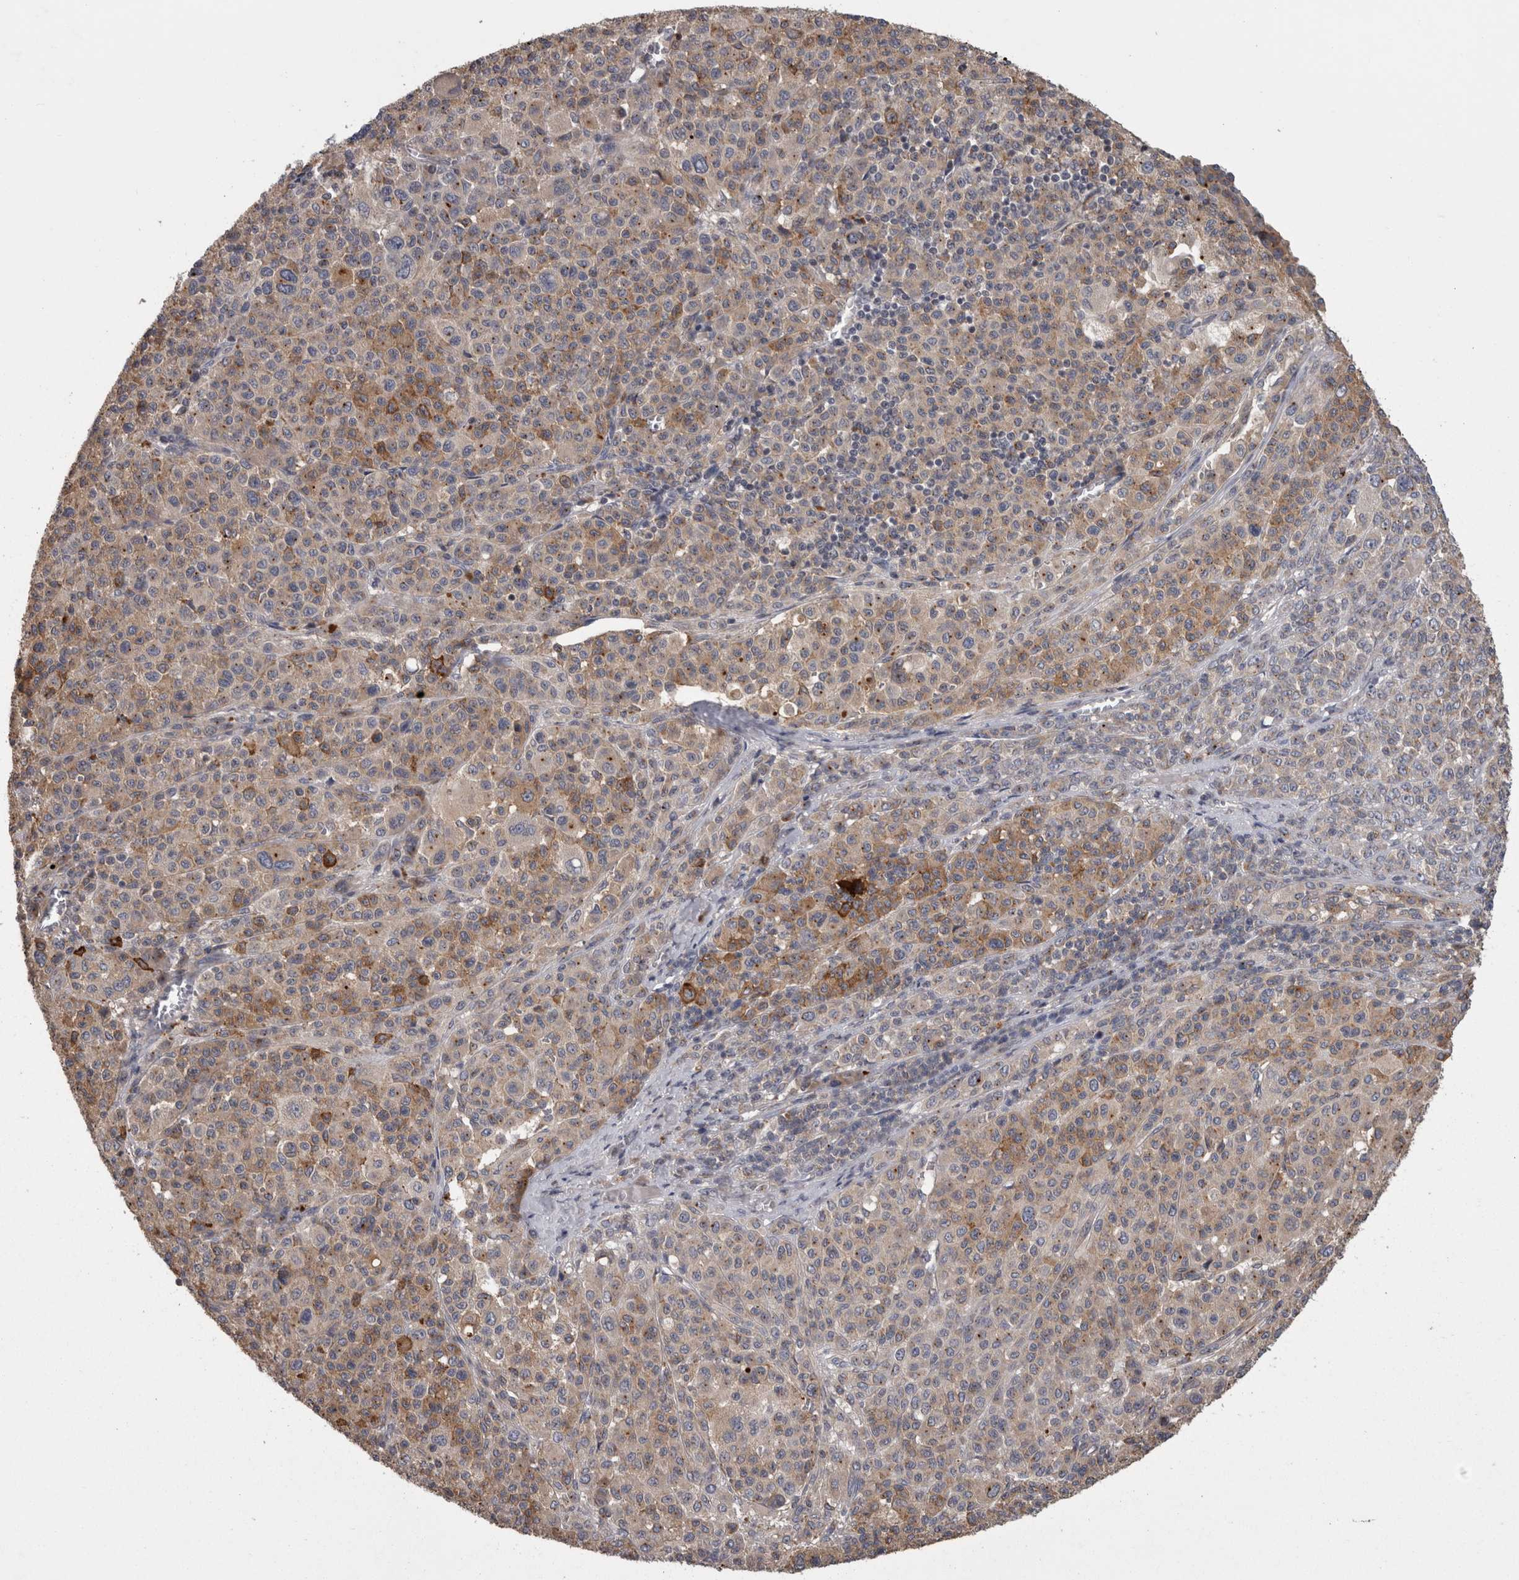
{"staining": {"intensity": "moderate", "quantity": "25%-75%", "location": "cytoplasmic/membranous"}, "tissue": "melanoma", "cell_type": "Tumor cells", "image_type": "cancer", "snomed": [{"axis": "morphology", "description": "Malignant melanoma, Metastatic site"}, {"axis": "topography", "description": "Skin"}], "caption": "An image of human melanoma stained for a protein demonstrates moderate cytoplasmic/membranous brown staining in tumor cells.", "gene": "PCM1", "patient": {"sex": "female", "age": 74}}